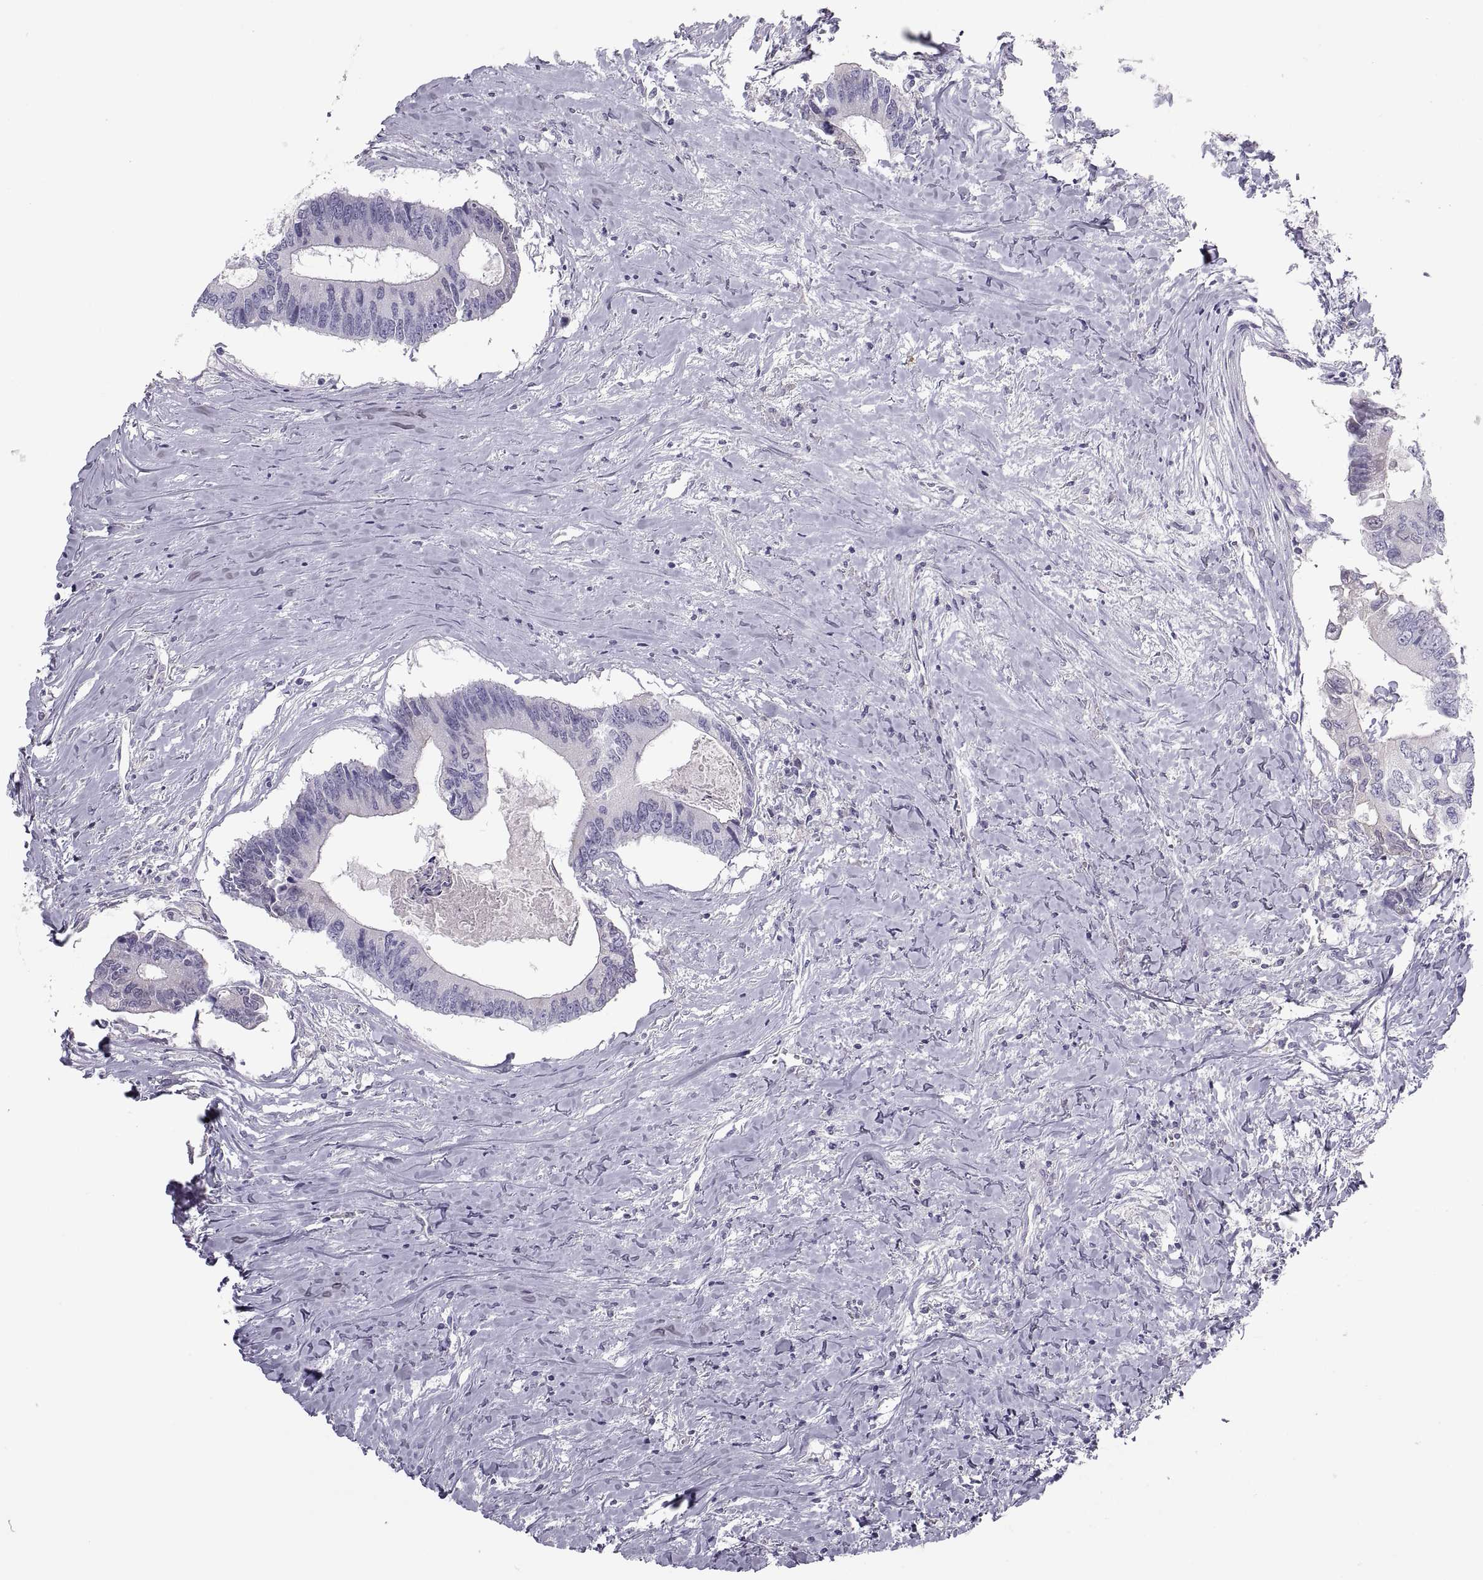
{"staining": {"intensity": "negative", "quantity": "none", "location": "none"}, "tissue": "colorectal cancer", "cell_type": "Tumor cells", "image_type": "cancer", "snomed": [{"axis": "morphology", "description": "Adenocarcinoma, NOS"}, {"axis": "topography", "description": "Colon"}], "caption": "High magnification brightfield microscopy of colorectal cancer stained with DAB (brown) and counterstained with hematoxylin (blue): tumor cells show no significant positivity.", "gene": "MAGEB2", "patient": {"sex": "male", "age": 53}}